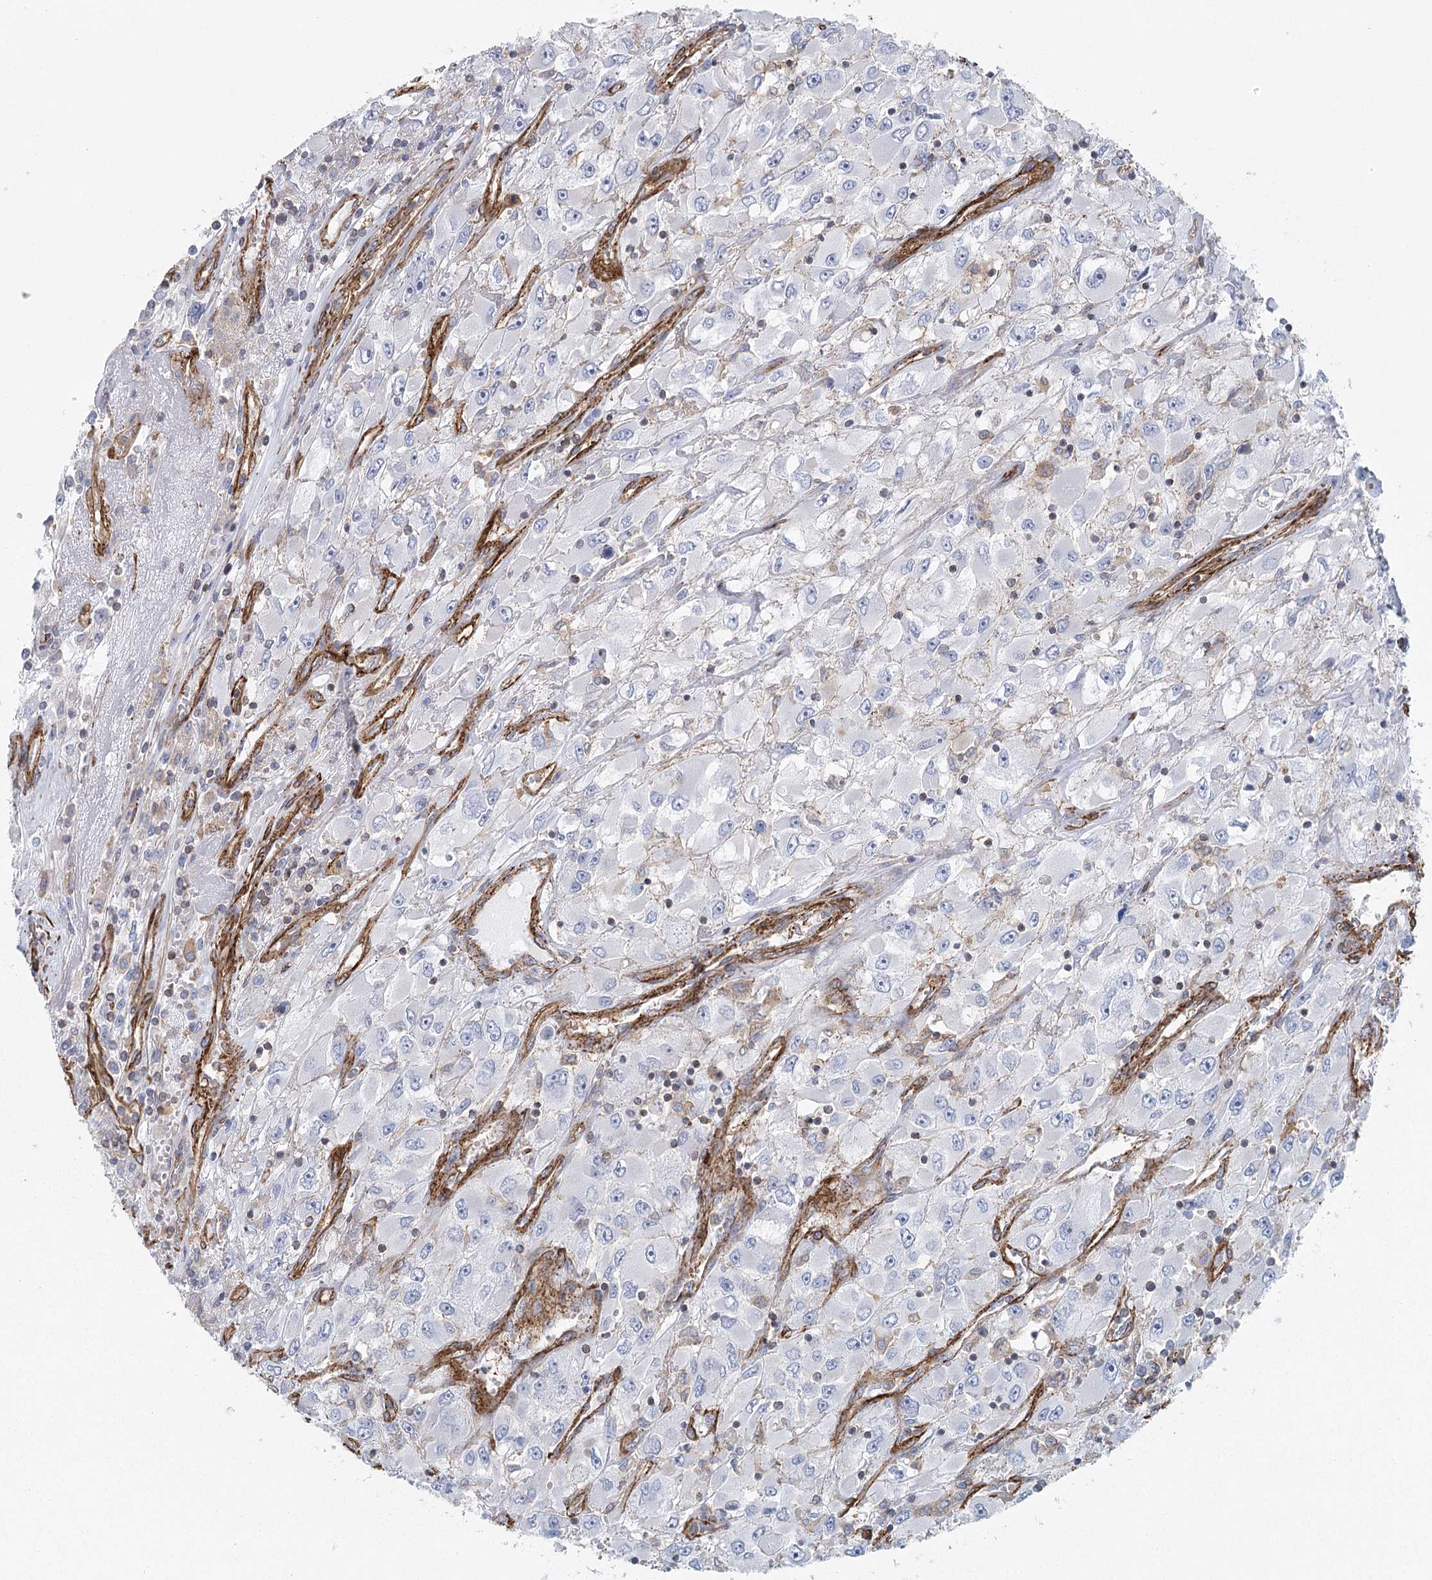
{"staining": {"intensity": "negative", "quantity": "none", "location": "none"}, "tissue": "renal cancer", "cell_type": "Tumor cells", "image_type": "cancer", "snomed": [{"axis": "morphology", "description": "Adenocarcinoma, NOS"}, {"axis": "topography", "description": "Kidney"}], "caption": "Tumor cells show no significant staining in renal cancer (adenocarcinoma). The staining is performed using DAB (3,3'-diaminobenzidine) brown chromogen with nuclei counter-stained in using hematoxylin.", "gene": "IFT46", "patient": {"sex": "female", "age": 52}}